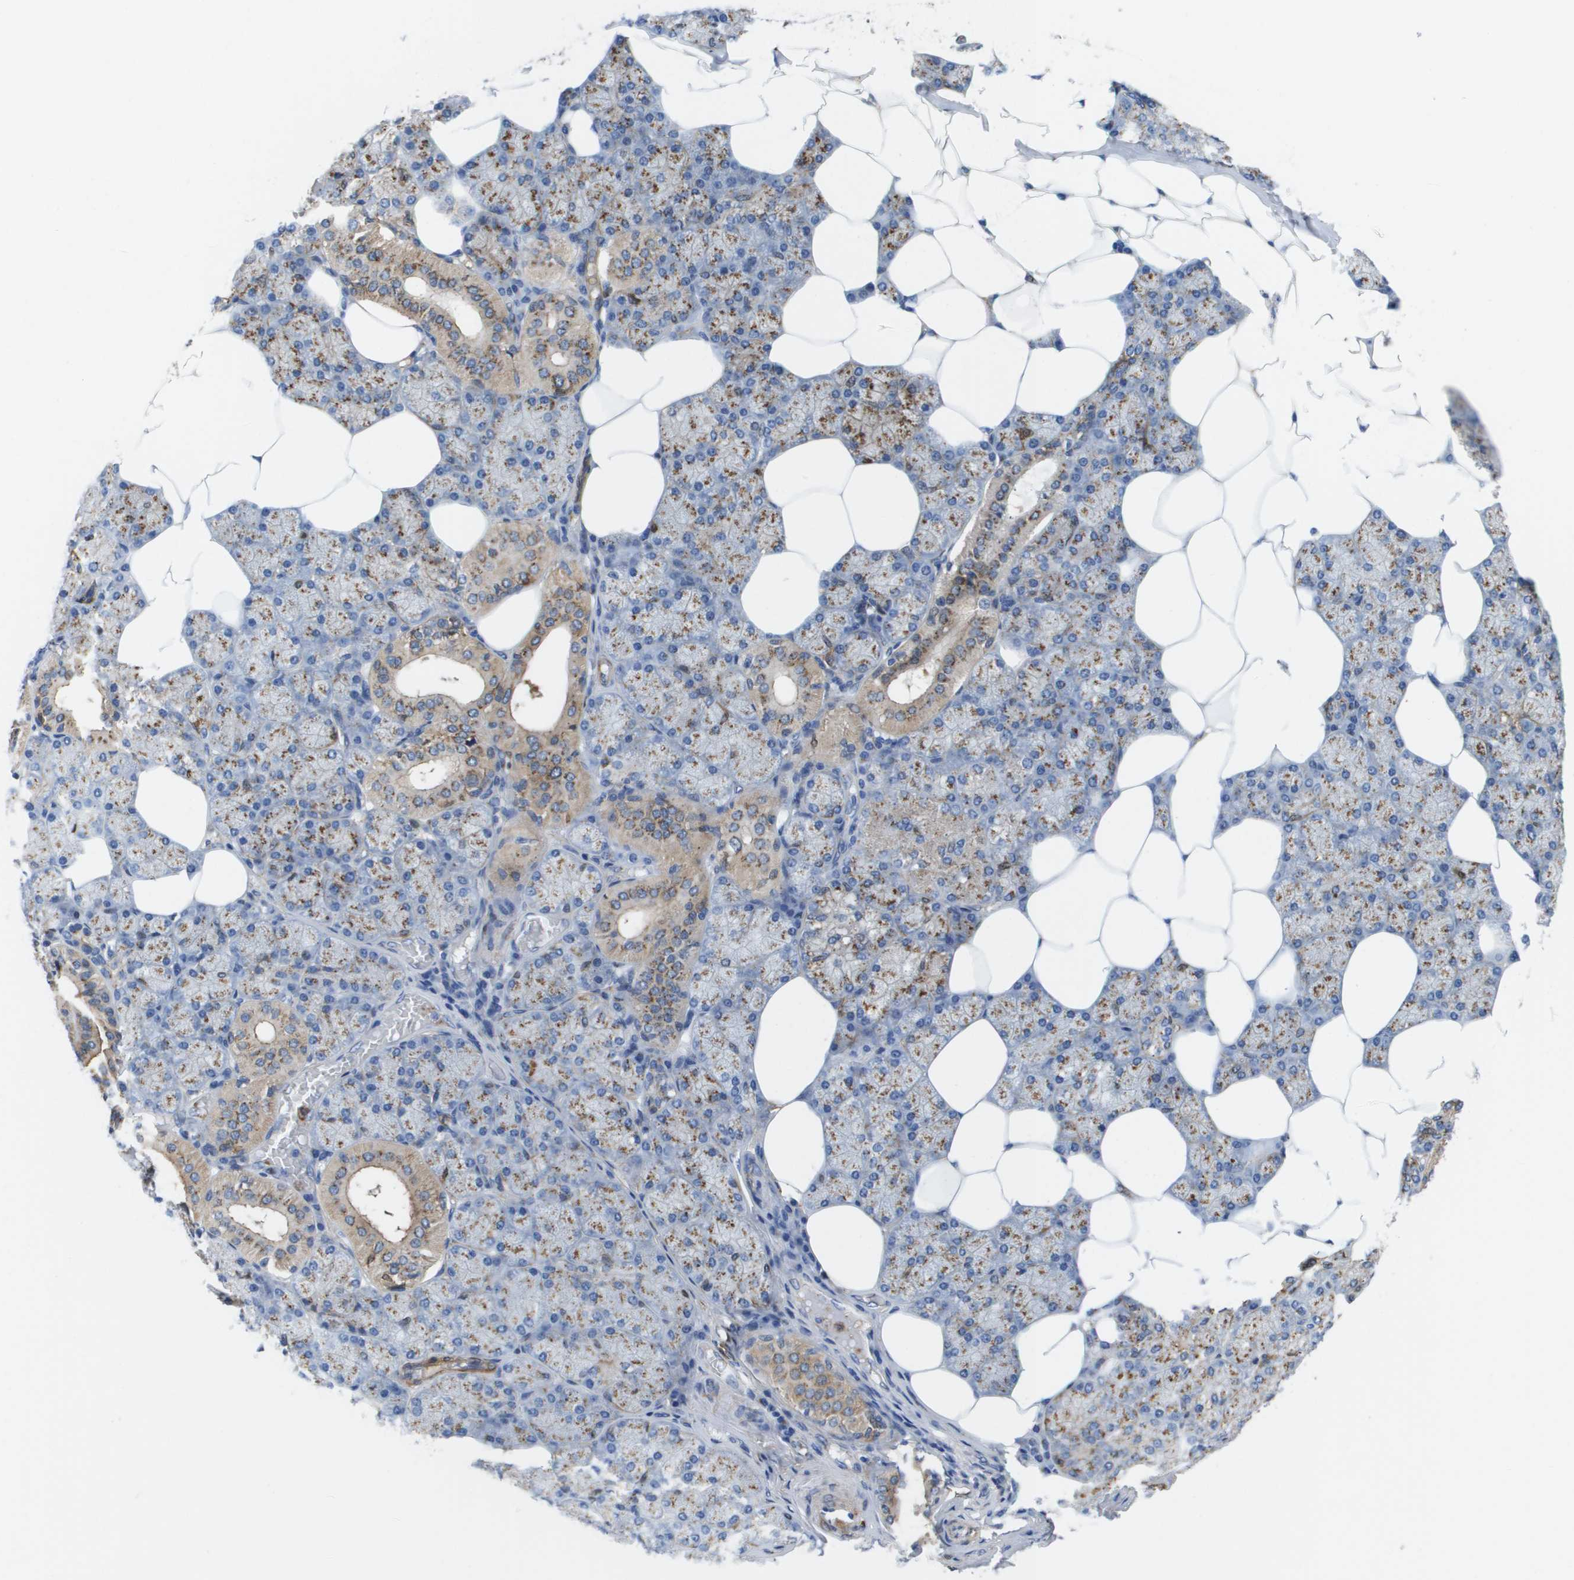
{"staining": {"intensity": "moderate", "quantity": "25%-75%", "location": "cytoplasmic/membranous"}, "tissue": "salivary gland", "cell_type": "Glandular cells", "image_type": "normal", "snomed": [{"axis": "morphology", "description": "Normal tissue, NOS"}, {"axis": "topography", "description": "Salivary gland"}], "caption": "This photomicrograph shows unremarkable salivary gland stained with IHC to label a protein in brown. The cytoplasmic/membranous of glandular cells show moderate positivity for the protein. Nuclei are counter-stained blue.", "gene": "SLC37A2", "patient": {"sex": "male", "age": 62}}